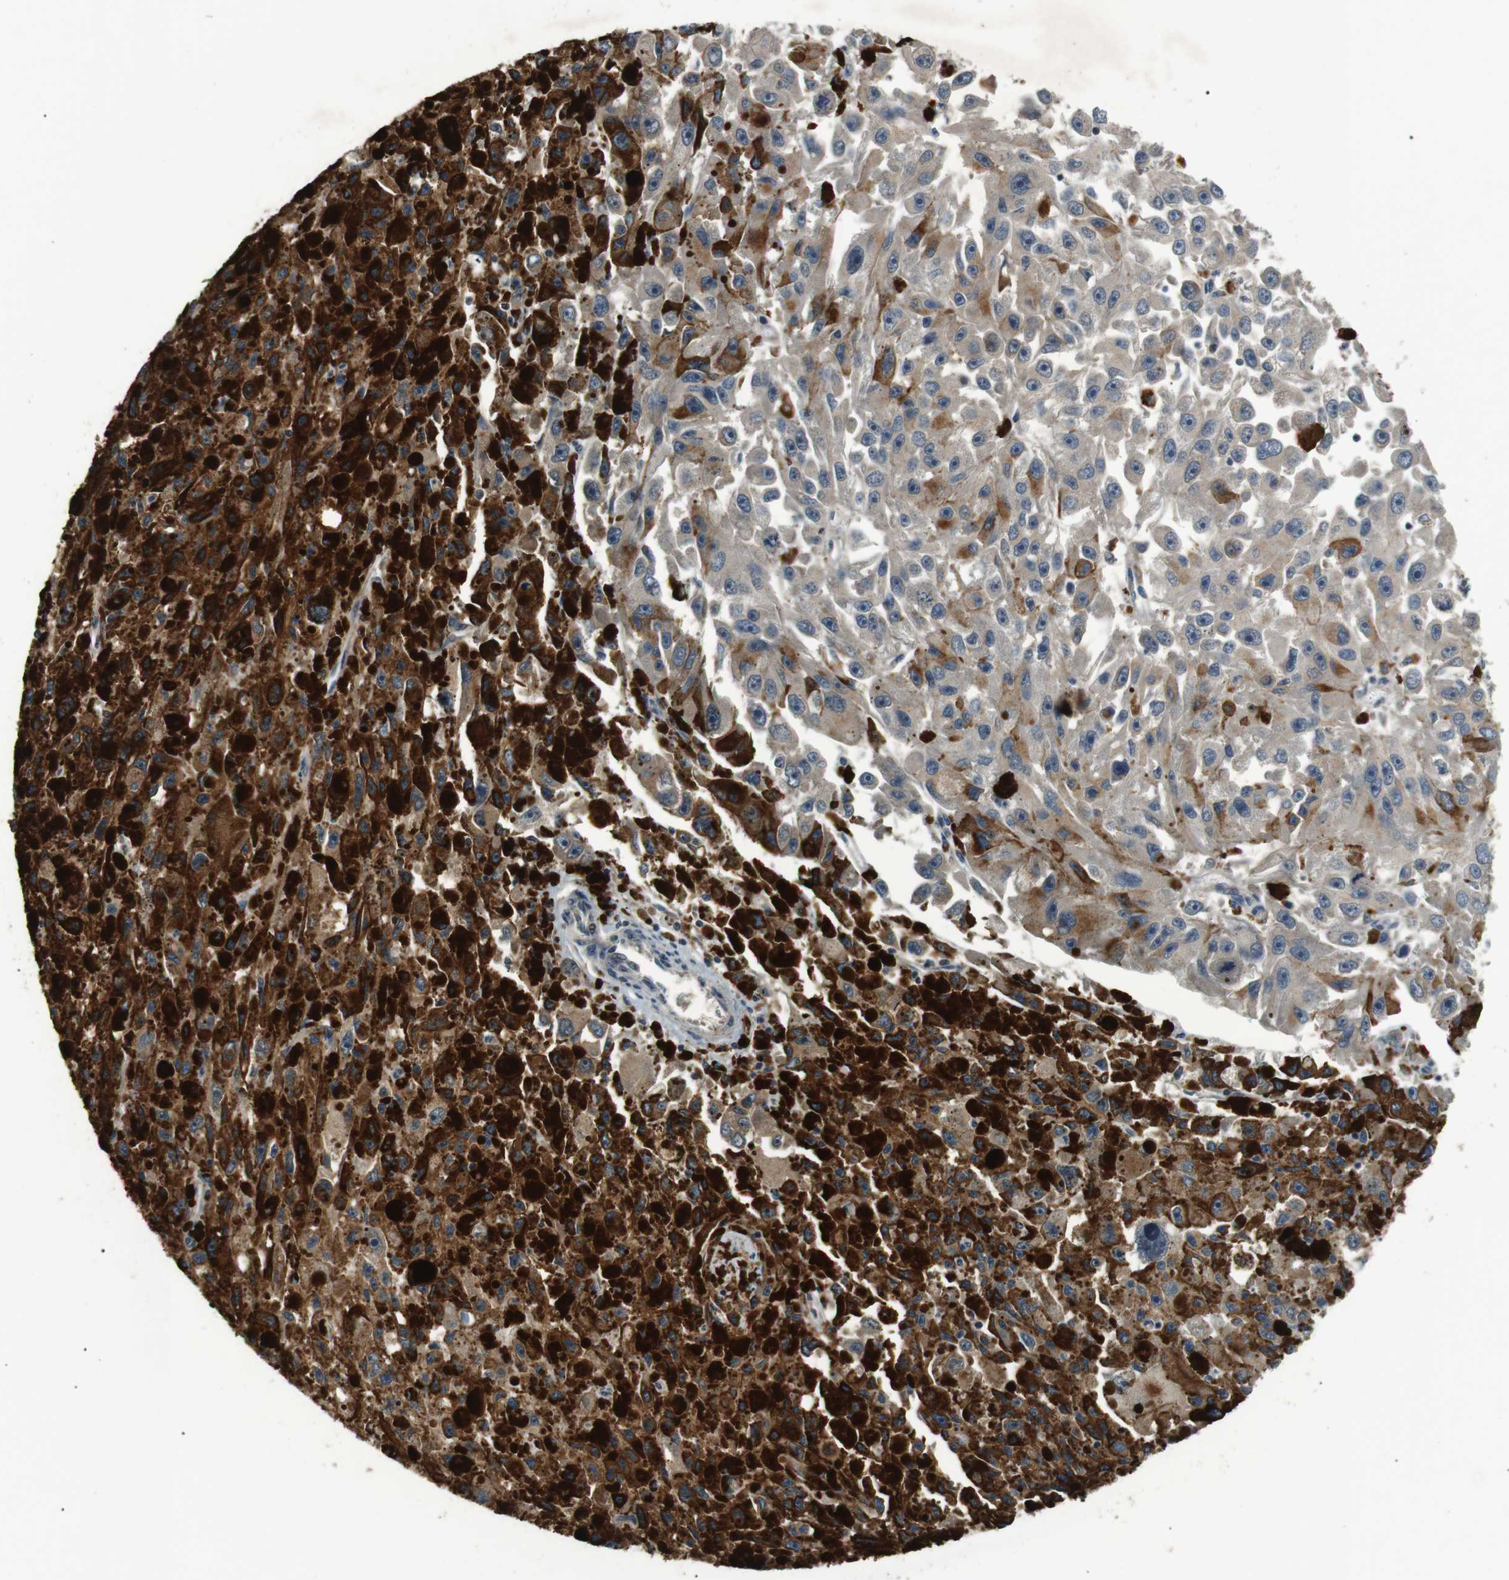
{"staining": {"intensity": "moderate", "quantity": "<25%", "location": "cytoplasmic/membranous"}, "tissue": "melanoma", "cell_type": "Tumor cells", "image_type": "cancer", "snomed": [{"axis": "morphology", "description": "Malignant melanoma, NOS"}, {"axis": "topography", "description": "Skin"}], "caption": "Melanoma was stained to show a protein in brown. There is low levels of moderate cytoplasmic/membranous positivity in about <25% of tumor cells.", "gene": "HSPA13", "patient": {"sex": "female", "age": 104}}